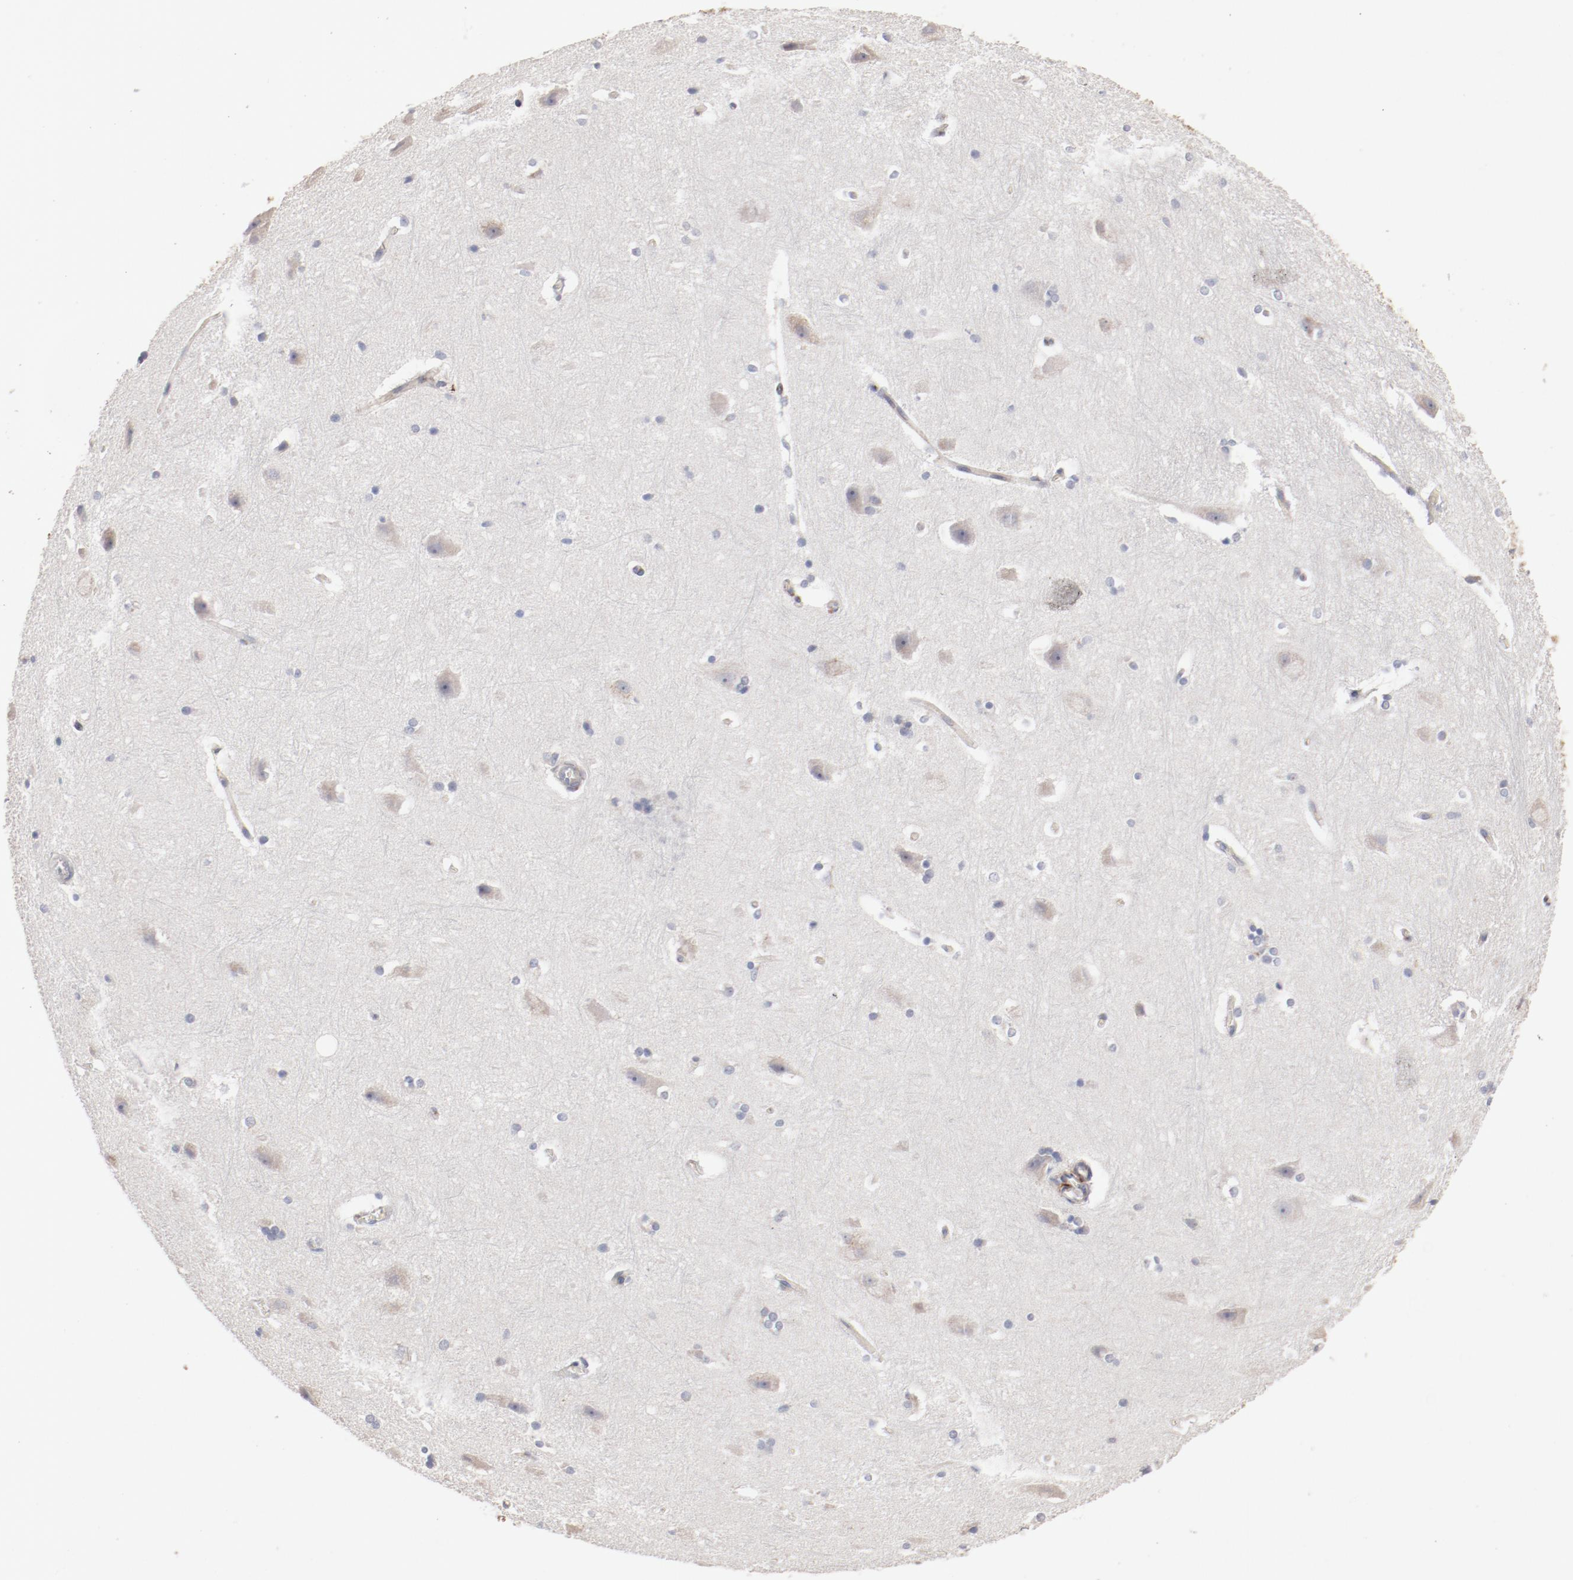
{"staining": {"intensity": "negative", "quantity": "none", "location": "none"}, "tissue": "hippocampus", "cell_type": "Glial cells", "image_type": "normal", "snomed": [{"axis": "morphology", "description": "Normal tissue, NOS"}, {"axis": "topography", "description": "Hippocampus"}], "caption": "Glial cells are negative for brown protein staining in unremarkable hippocampus. (DAB immunohistochemistry (IHC), high magnification).", "gene": "AK7", "patient": {"sex": "female", "age": 19}}